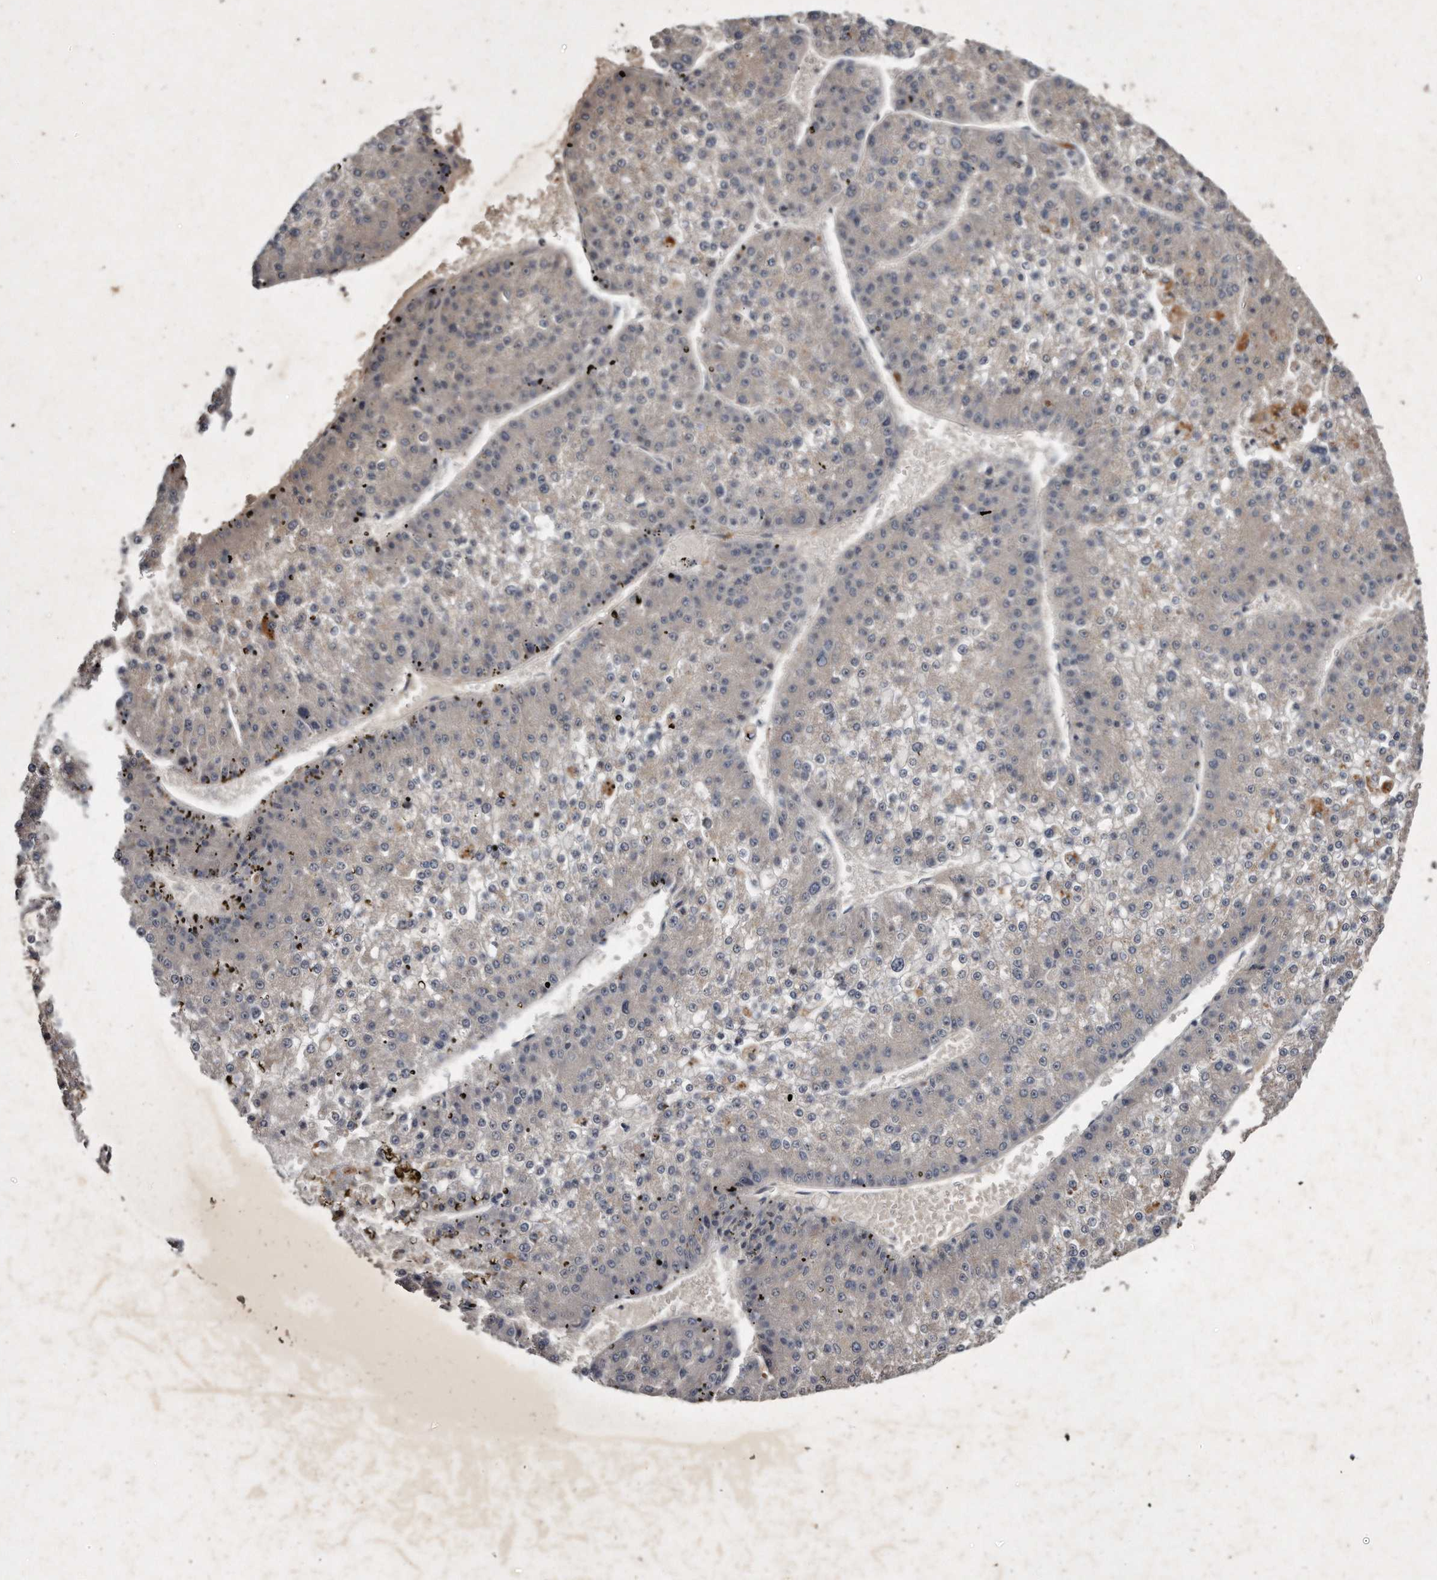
{"staining": {"intensity": "negative", "quantity": "none", "location": "none"}, "tissue": "liver cancer", "cell_type": "Tumor cells", "image_type": "cancer", "snomed": [{"axis": "morphology", "description": "Carcinoma, Hepatocellular, NOS"}, {"axis": "topography", "description": "Liver"}], "caption": "Immunohistochemistry of liver hepatocellular carcinoma demonstrates no staining in tumor cells.", "gene": "KLHDC3", "patient": {"sex": "female", "age": 73}}